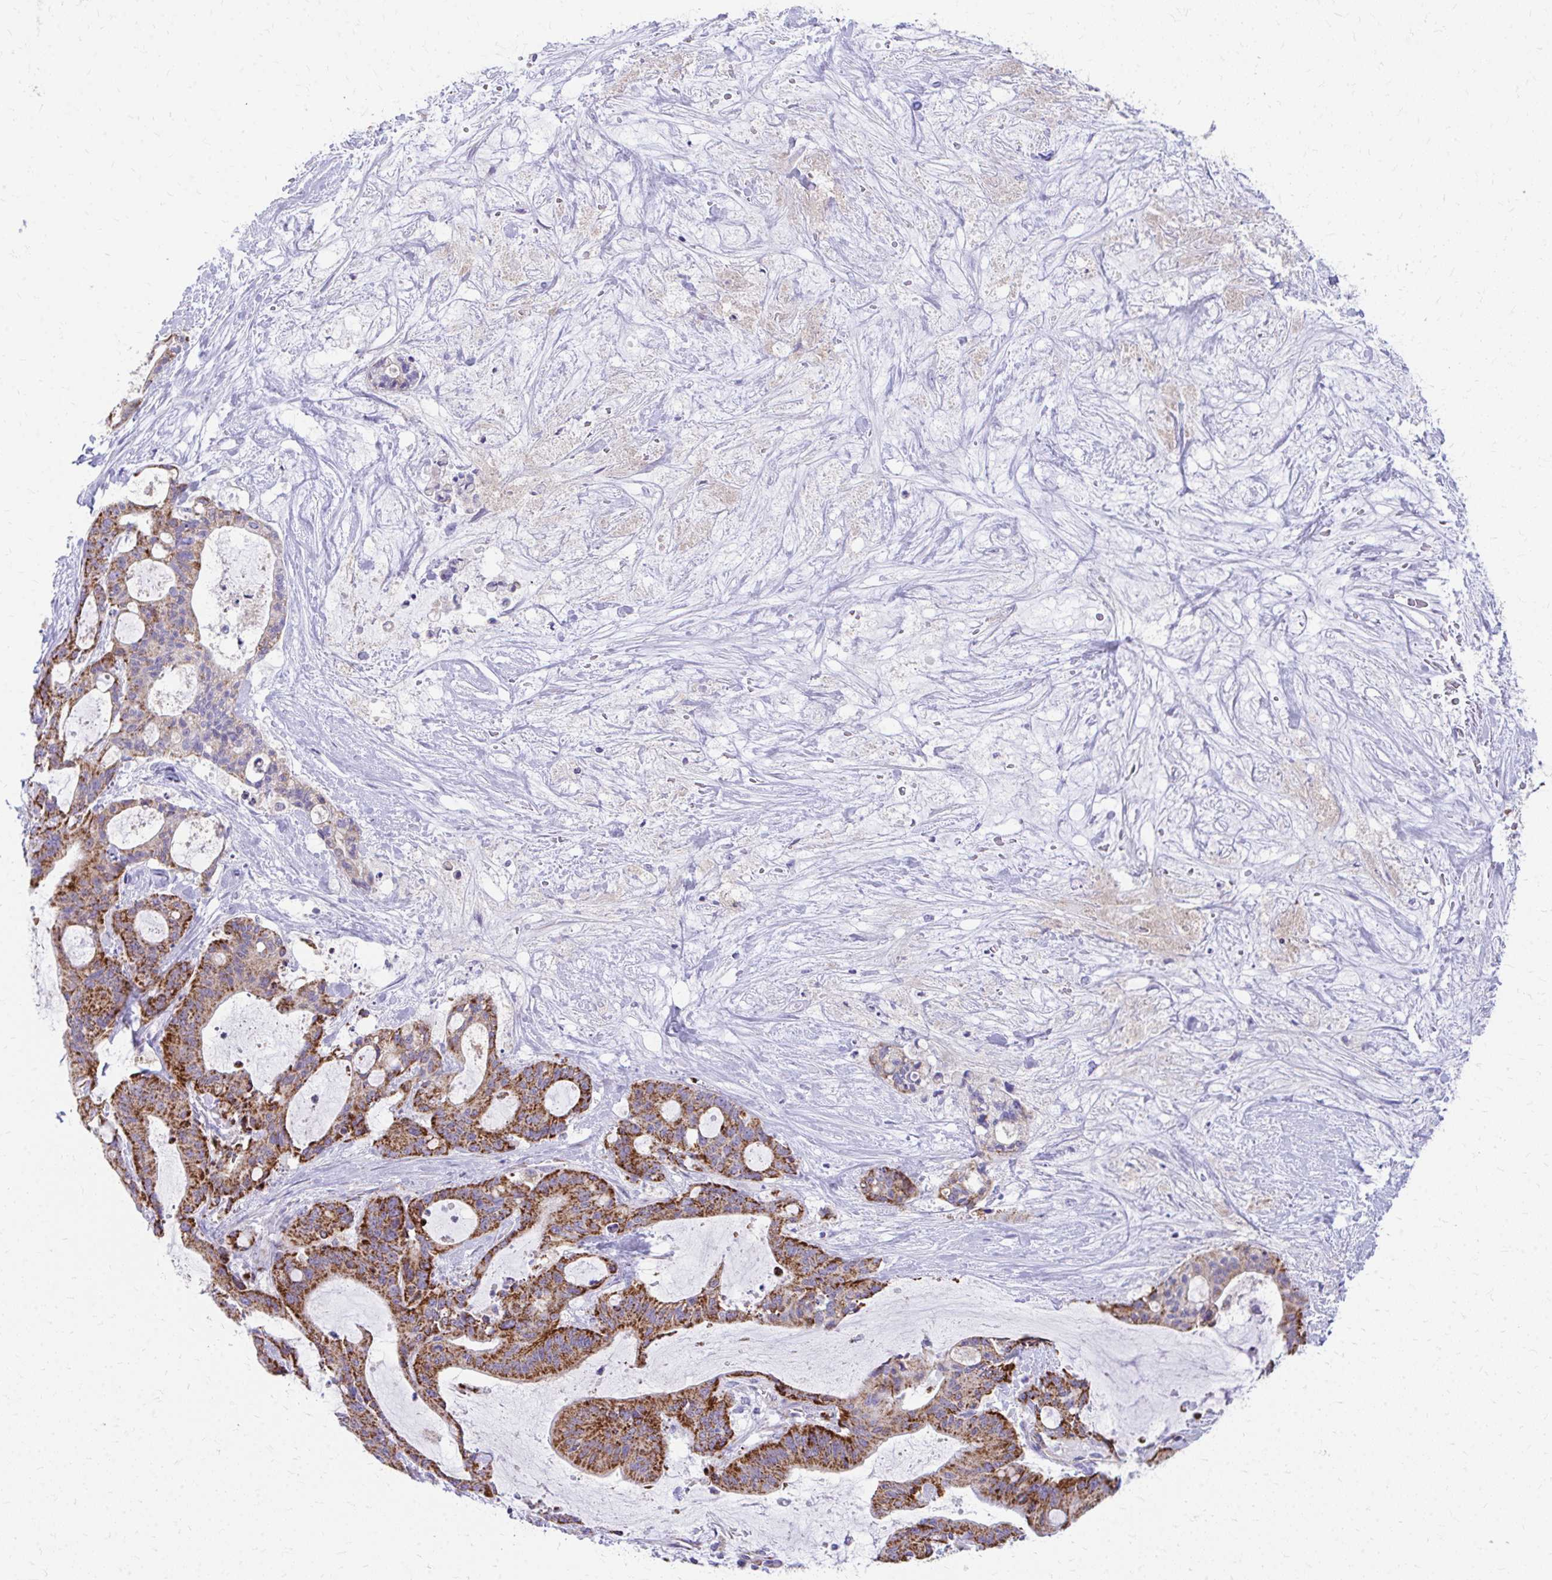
{"staining": {"intensity": "strong", "quantity": ">75%", "location": "cytoplasmic/membranous"}, "tissue": "liver cancer", "cell_type": "Tumor cells", "image_type": "cancer", "snomed": [{"axis": "morphology", "description": "Normal tissue, NOS"}, {"axis": "morphology", "description": "Cholangiocarcinoma"}, {"axis": "topography", "description": "Liver"}, {"axis": "topography", "description": "Peripheral nerve tissue"}], "caption": "A brown stain labels strong cytoplasmic/membranous expression of a protein in cholangiocarcinoma (liver) tumor cells.", "gene": "MRPL19", "patient": {"sex": "female", "age": 73}}